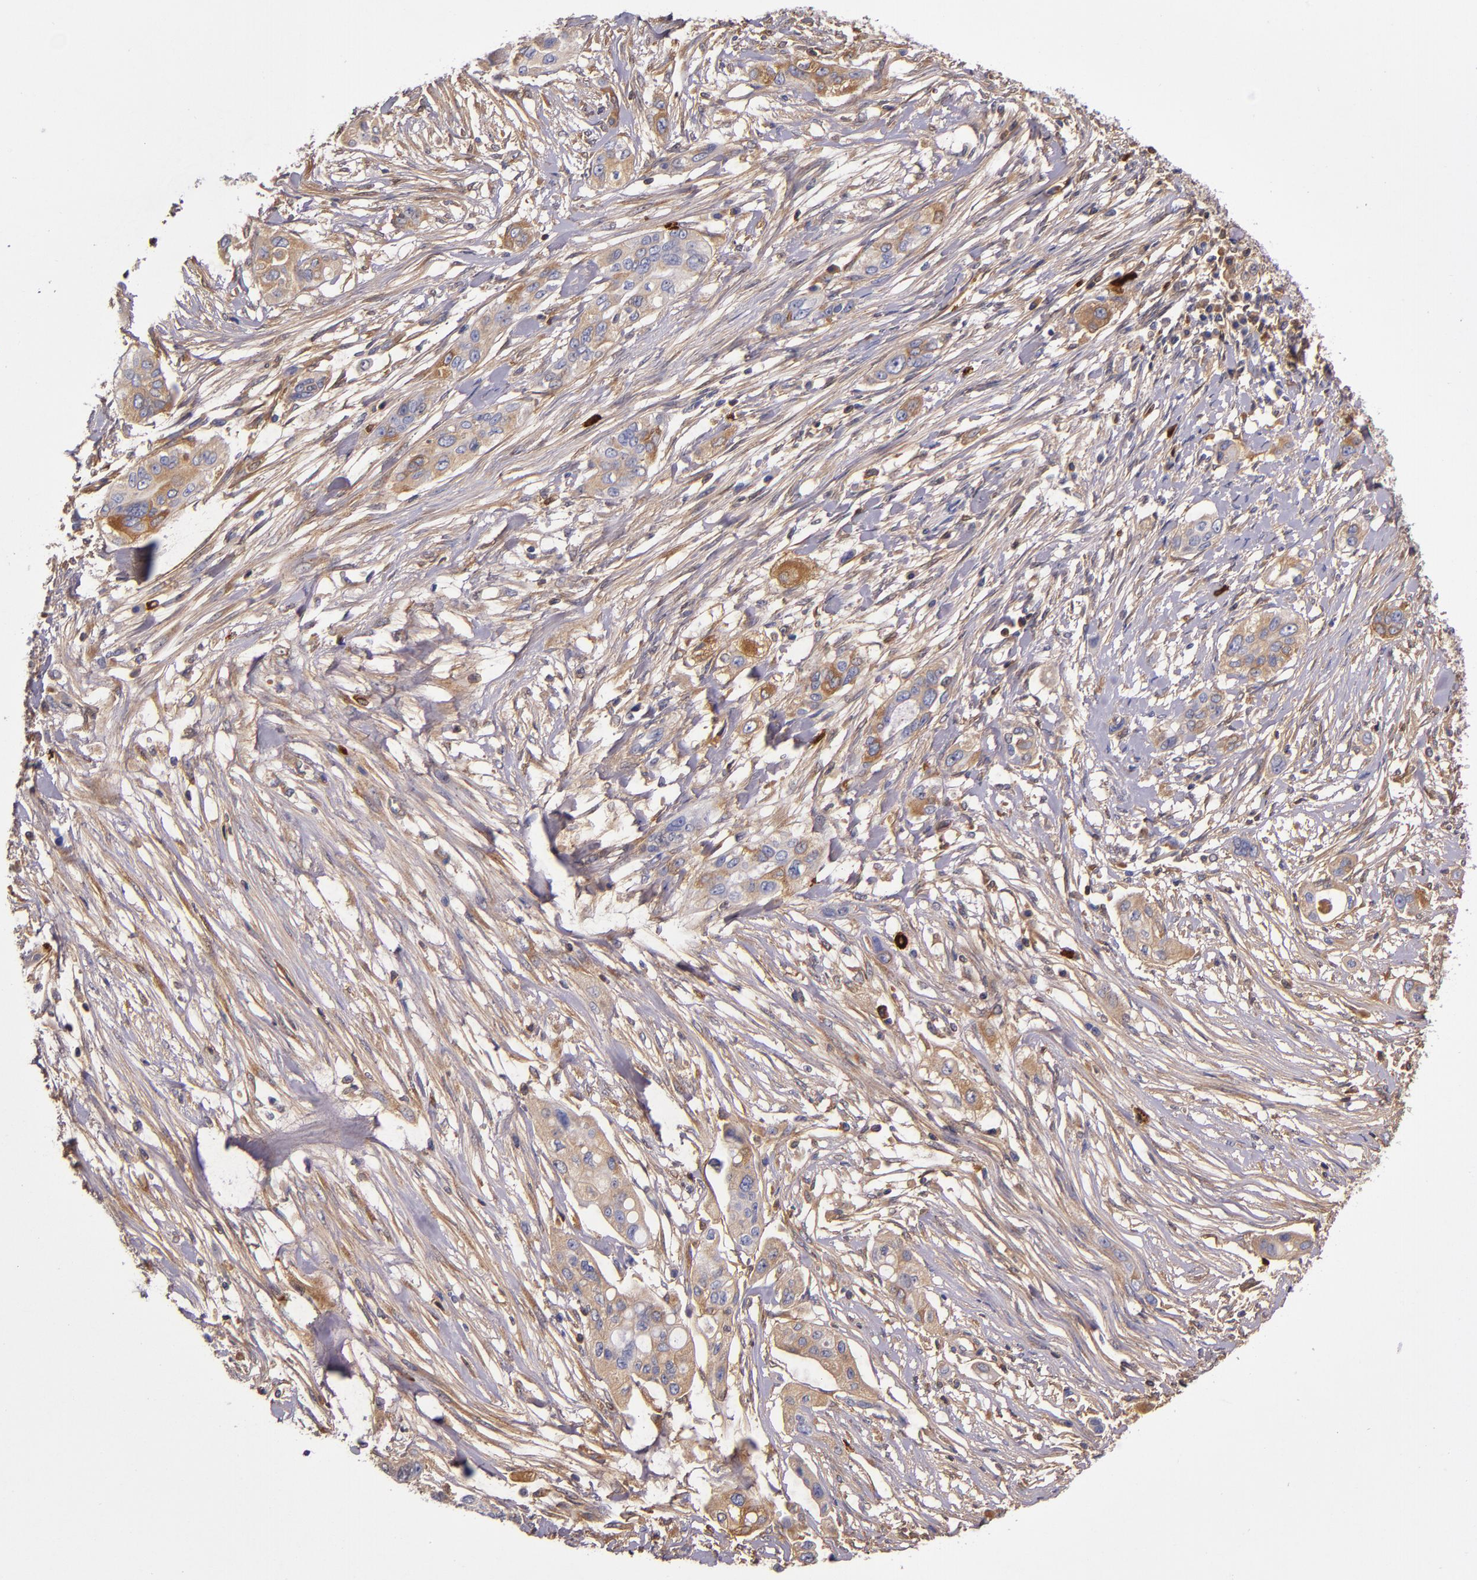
{"staining": {"intensity": "moderate", "quantity": "25%-75%", "location": "cytoplasmic/membranous"}, "tissue": "pancreatic cancer", "cell_type": "Tumor cells", "image_type": "cancer", "snomed": [{"axis": "morphology", "description": "Adenocarcinoma, NOS"}, {"axis": "topography", "description": "Pancreas"}], "caption": "Pancreatic cancer (adenocarcinoma) stained with DAB (3,3'-diaminobenzidine) IHC shows medium levels of moderate cytoplasmic/membranous expression in about 25%-75% of tumor cells.", "gene": "CLEC3B", "patient": {"sex": "female", "age": 60}}